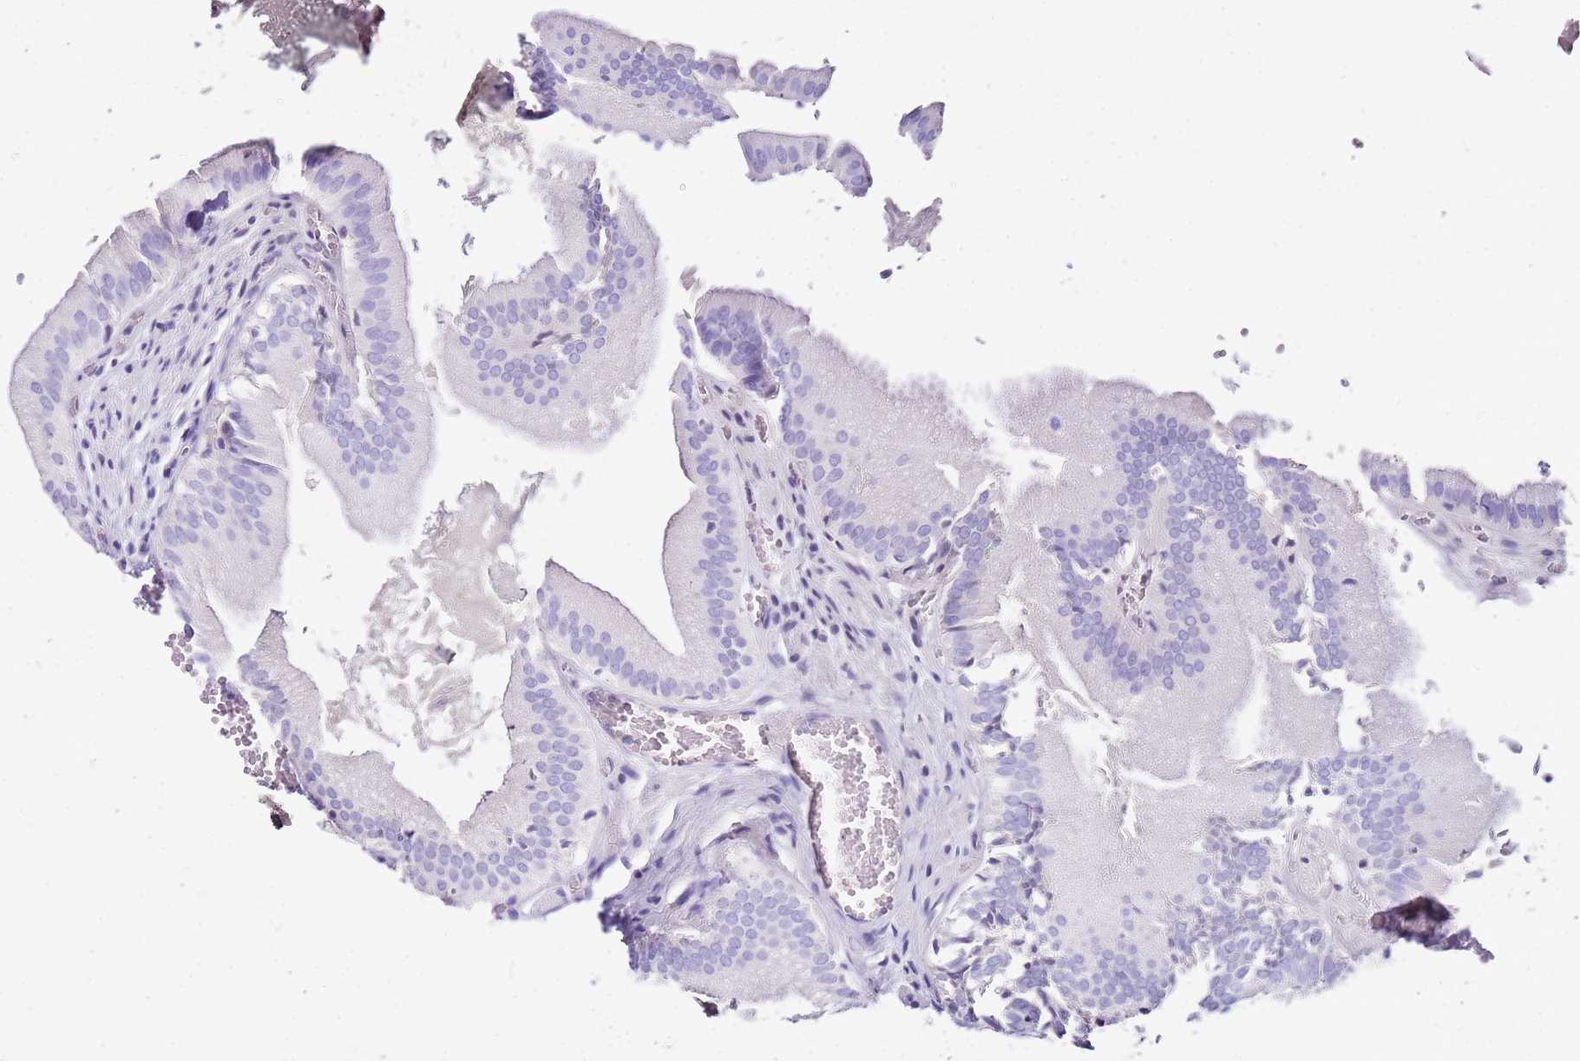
{"staining": {"intensity": "negative", "quantity": "none", "location": "none"}, "tissue": "gallbladder", "cell_type": "Glandular cells", "image_type": "normal", "snomed": [{"axis": "morphology", "description": "Normal tissue, NOS"}, {"axis": "topography", "description": "Gallbladder"}, {"axis": "topography", "description": "Peripheral nerve tissue"}], "caption": "The micrograph exhibits no staining of glandular cells in normal gallbladder.", "gene": "PTBP2", "patient": {"sex": "male", "age": 17}}